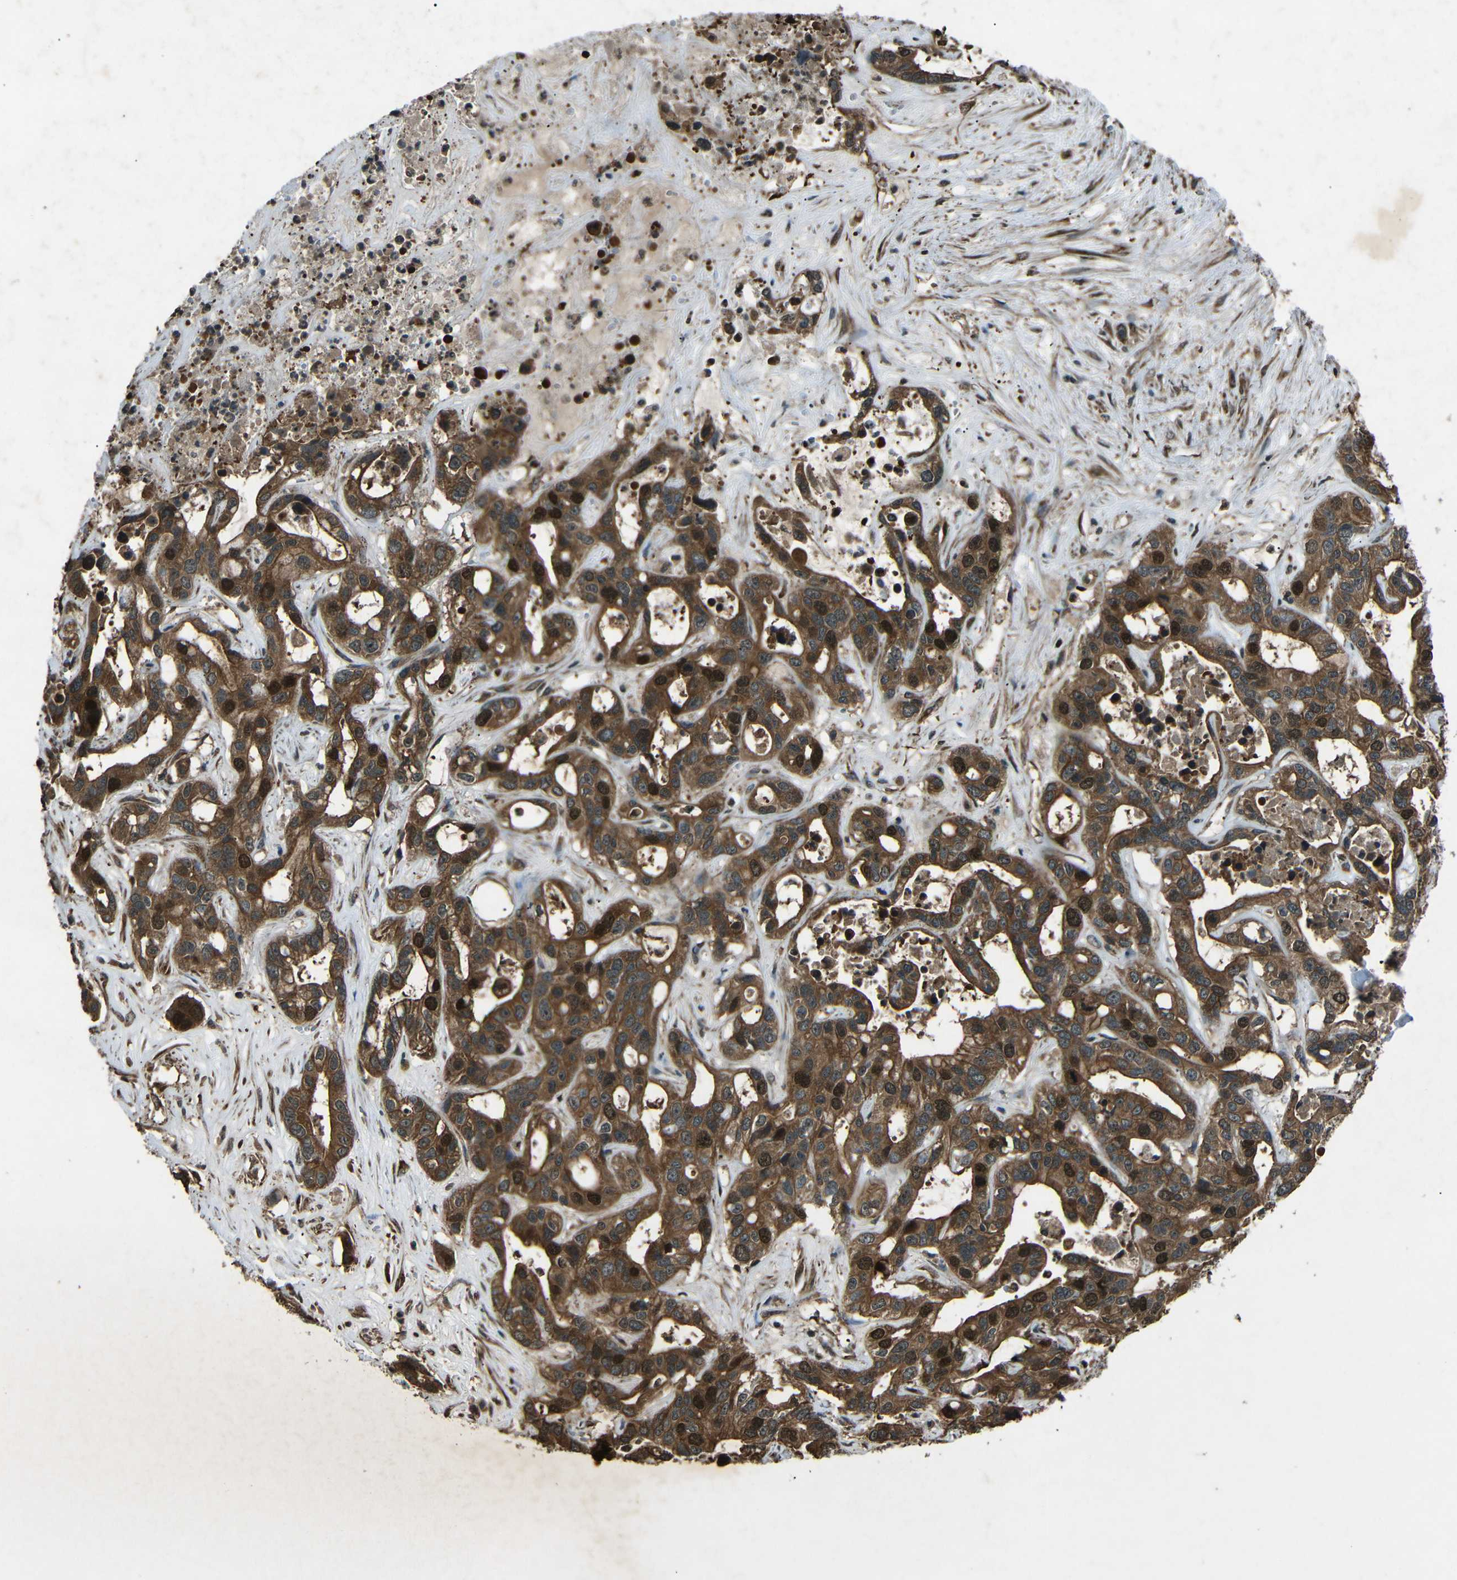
{"staining": {"intensity": "strong", "quantity": ">75%", "location": "cytoplasmic/membranous,nuclear"}, "tissue": "liver cancer", "cell_type": "Tumor cells", "image_type": "cancer", "snomed": [{"axis": "morphology", "description": "Cholangiocarcinoma"}, {"axis": "topography", "description": "Liver"}], "caption": "Protein expression analysis of human liver cancer reveals strong cytoplasmic/membranous and nuclear expression in about >75% of tumor cells.", "gene": "PLK2", "patient": {"sex": "female", "age": 65}}